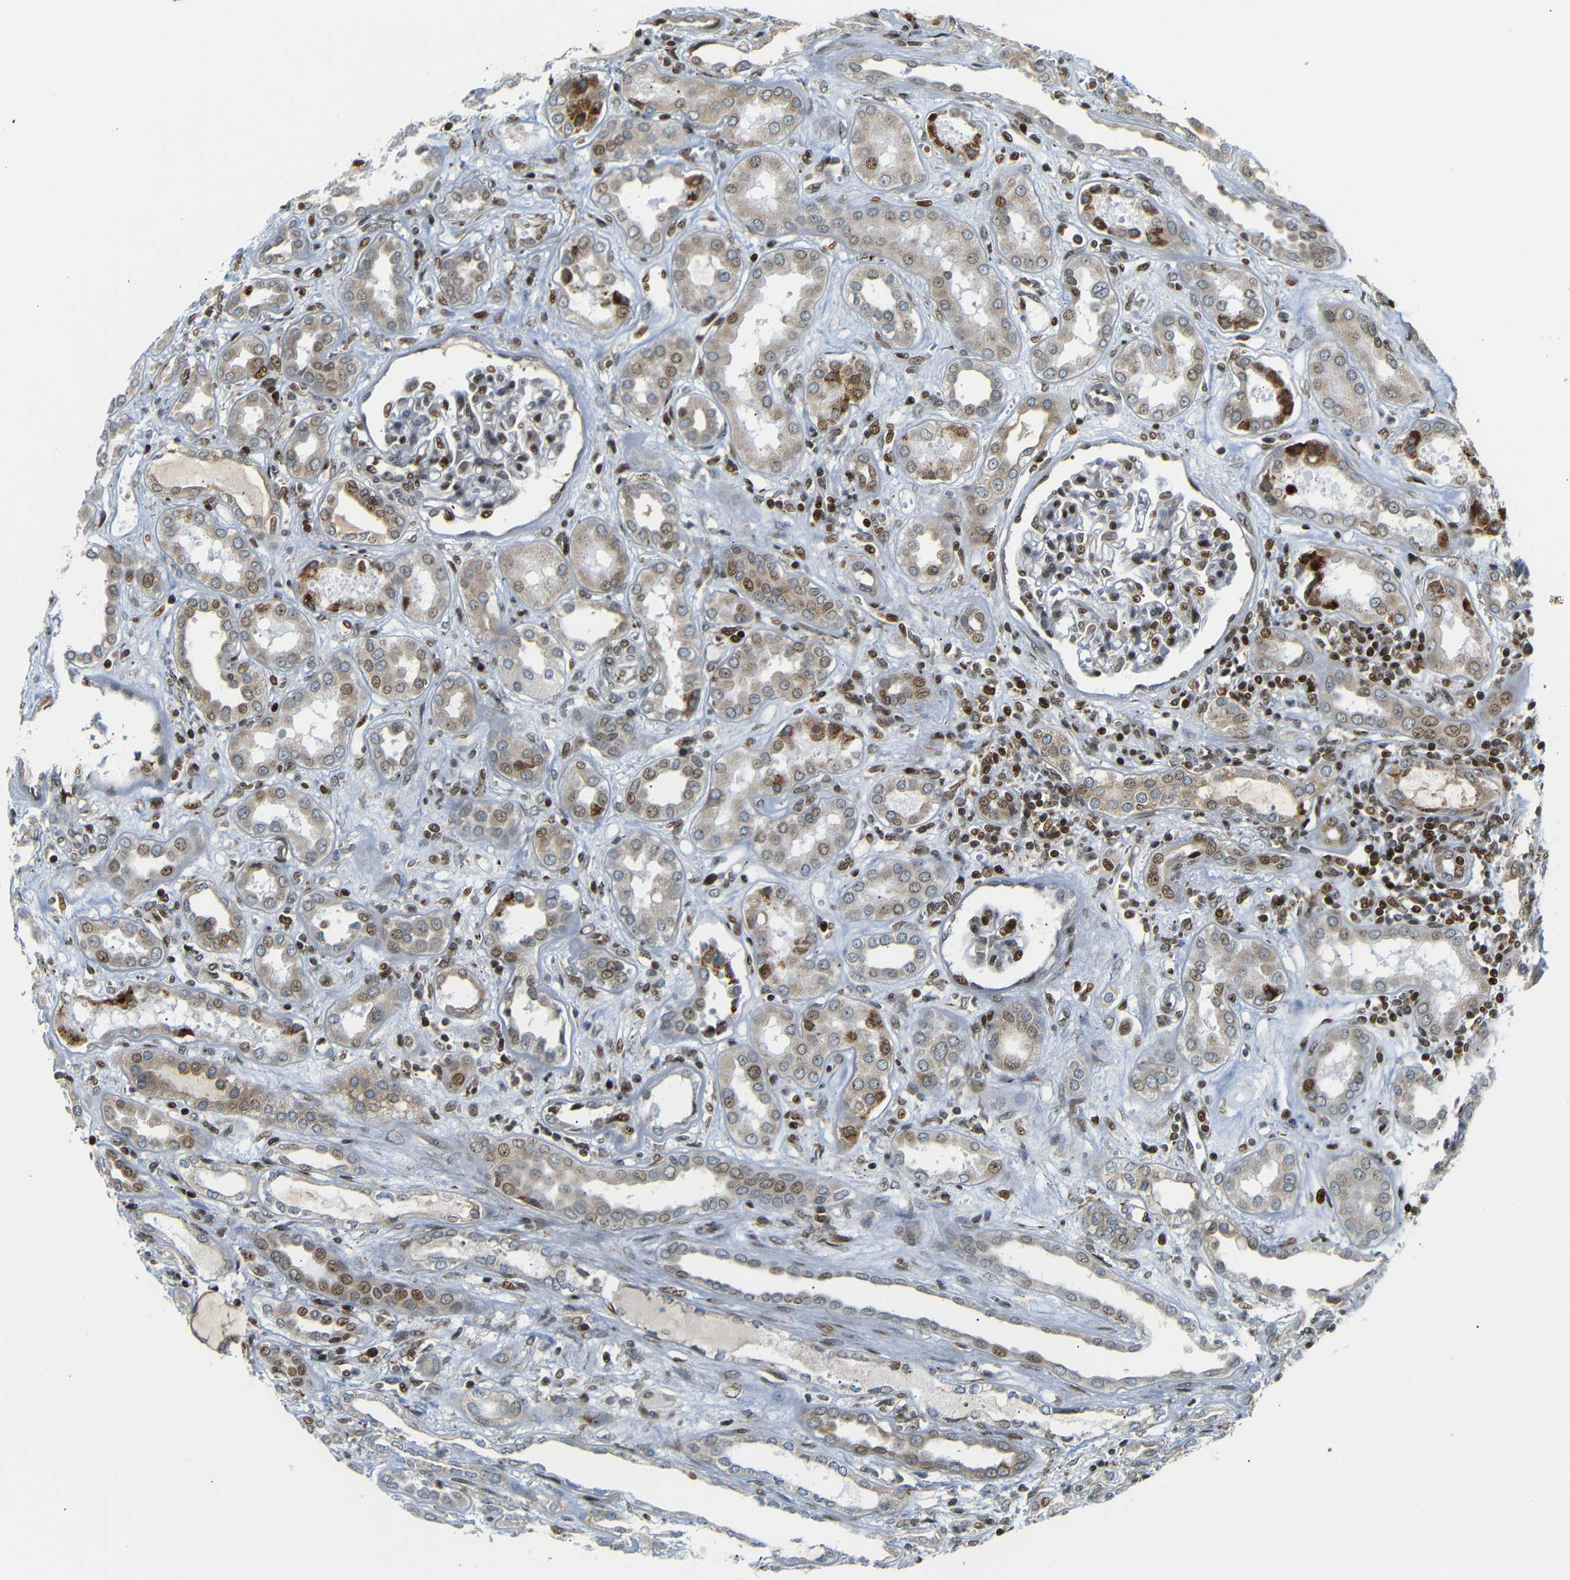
{"staining": {"intensity": "moderate", "quantity": "25%-75%", "location": "nuclear"}, "tissue": "kidney", "cell_type": "Cells in glomeruli", "image_type": "normal", "snomed": [{"axis": "morphology", "description": "Normal tissue, NOS"}, {"axis": "topography", "description": "Kidney"}], "caption": "High-power microscopy captured an IHC histopathology image of benign kidney, revealing moderate nuclear staining in approximately 25%-75% of cells in glomeruli. (DAB (3,3'-diaminobenzidine) = brown stain, brightfield microscopy at high magnification).", "gene": "SPCS2", "patient": {"sex": "male", "age": 59}}